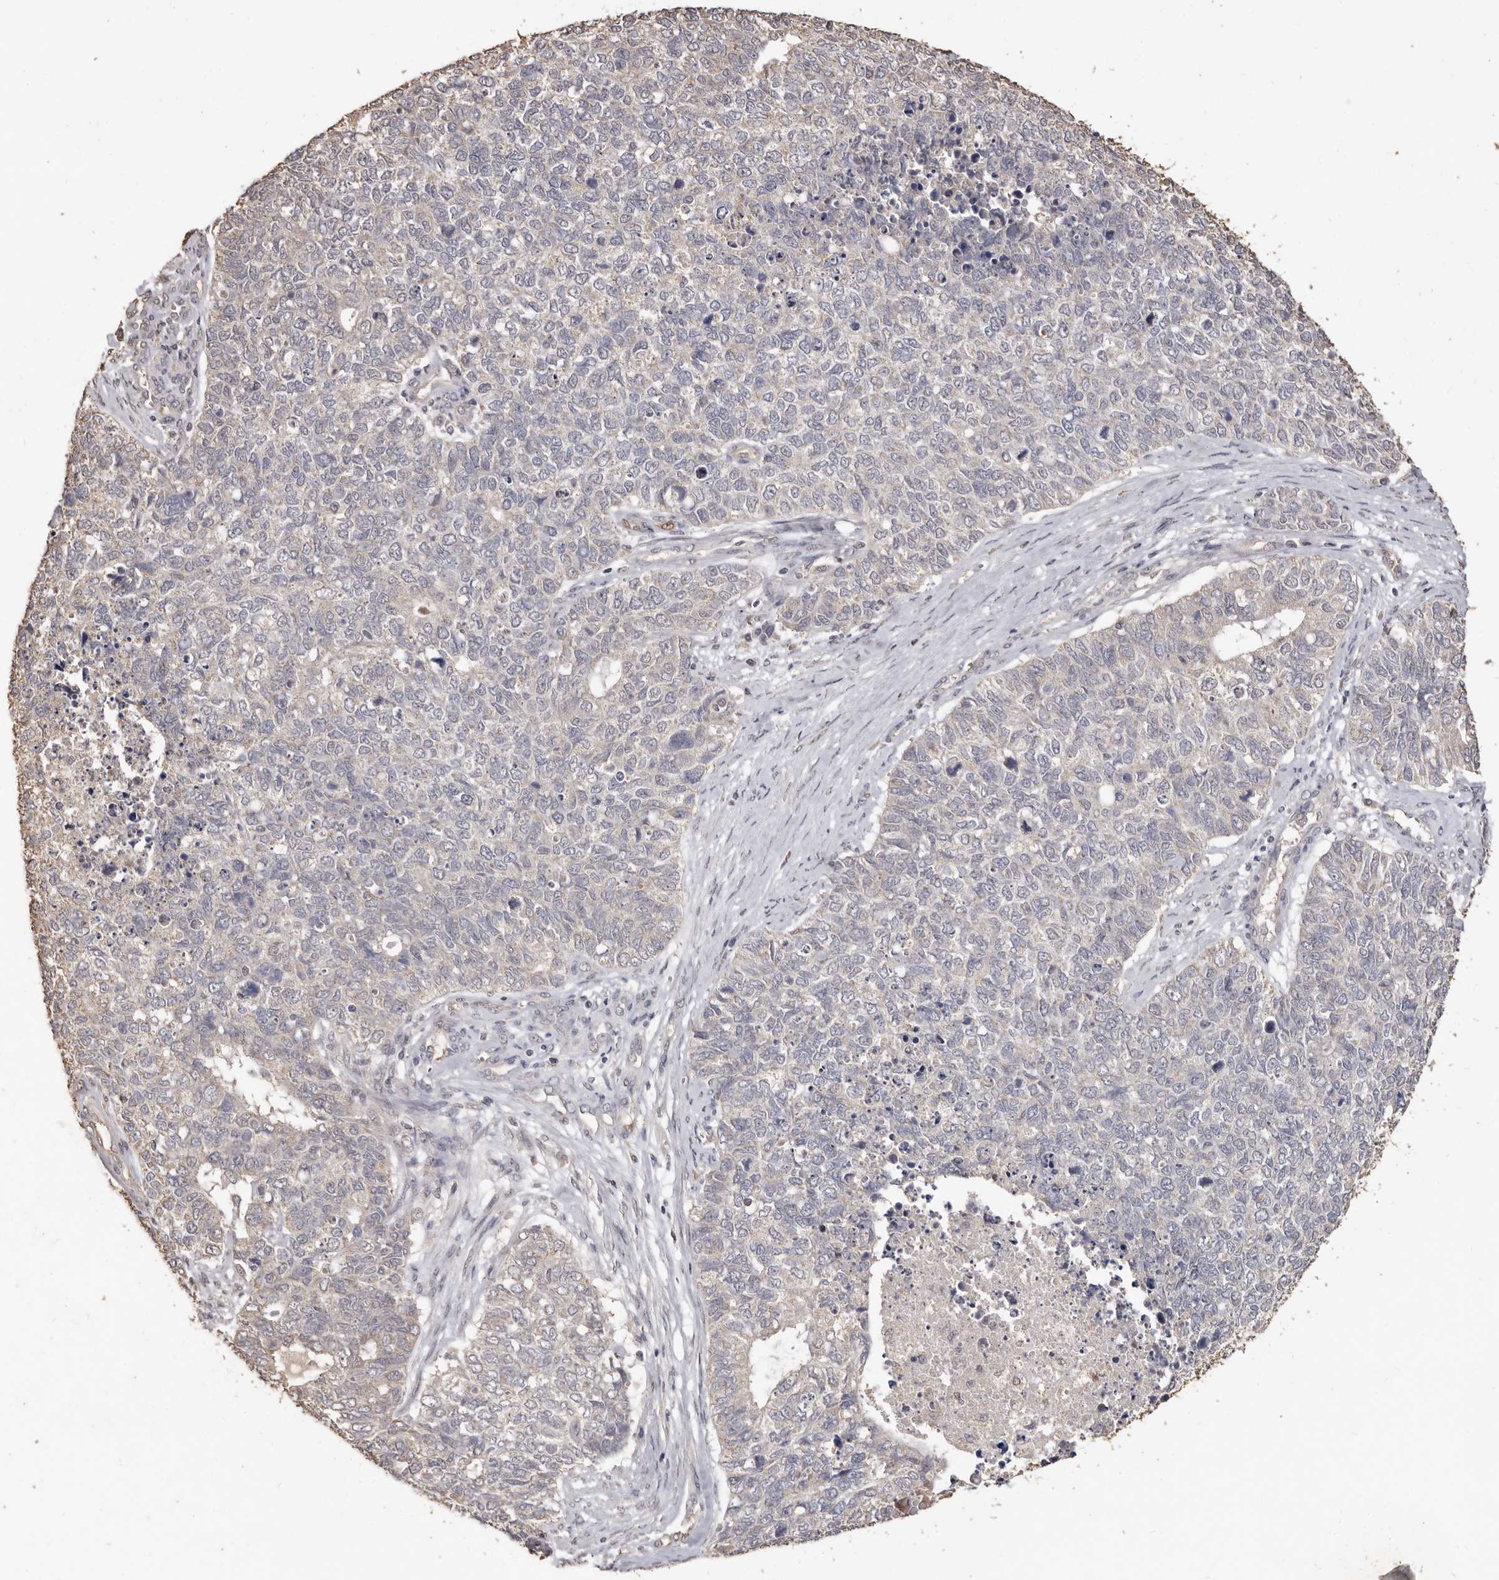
{"staining": {"intensity": "negative", "quantity": "none", "location": "none"}, "tissue": "cervical cancer", "cell_type": "Tumor cells", "image_type": "cancer", "snomed": [{"axis": "morphology", "description": "Squamous cell carcinoma, NOS"}, {"axis": "topography", "description": "Cervix"}], "caption": "Protein analysis of cervical cancer displays no significant expression in tumor cells.", "gene": "INAVA", "patient": {"sex": "female", "age": 63}}